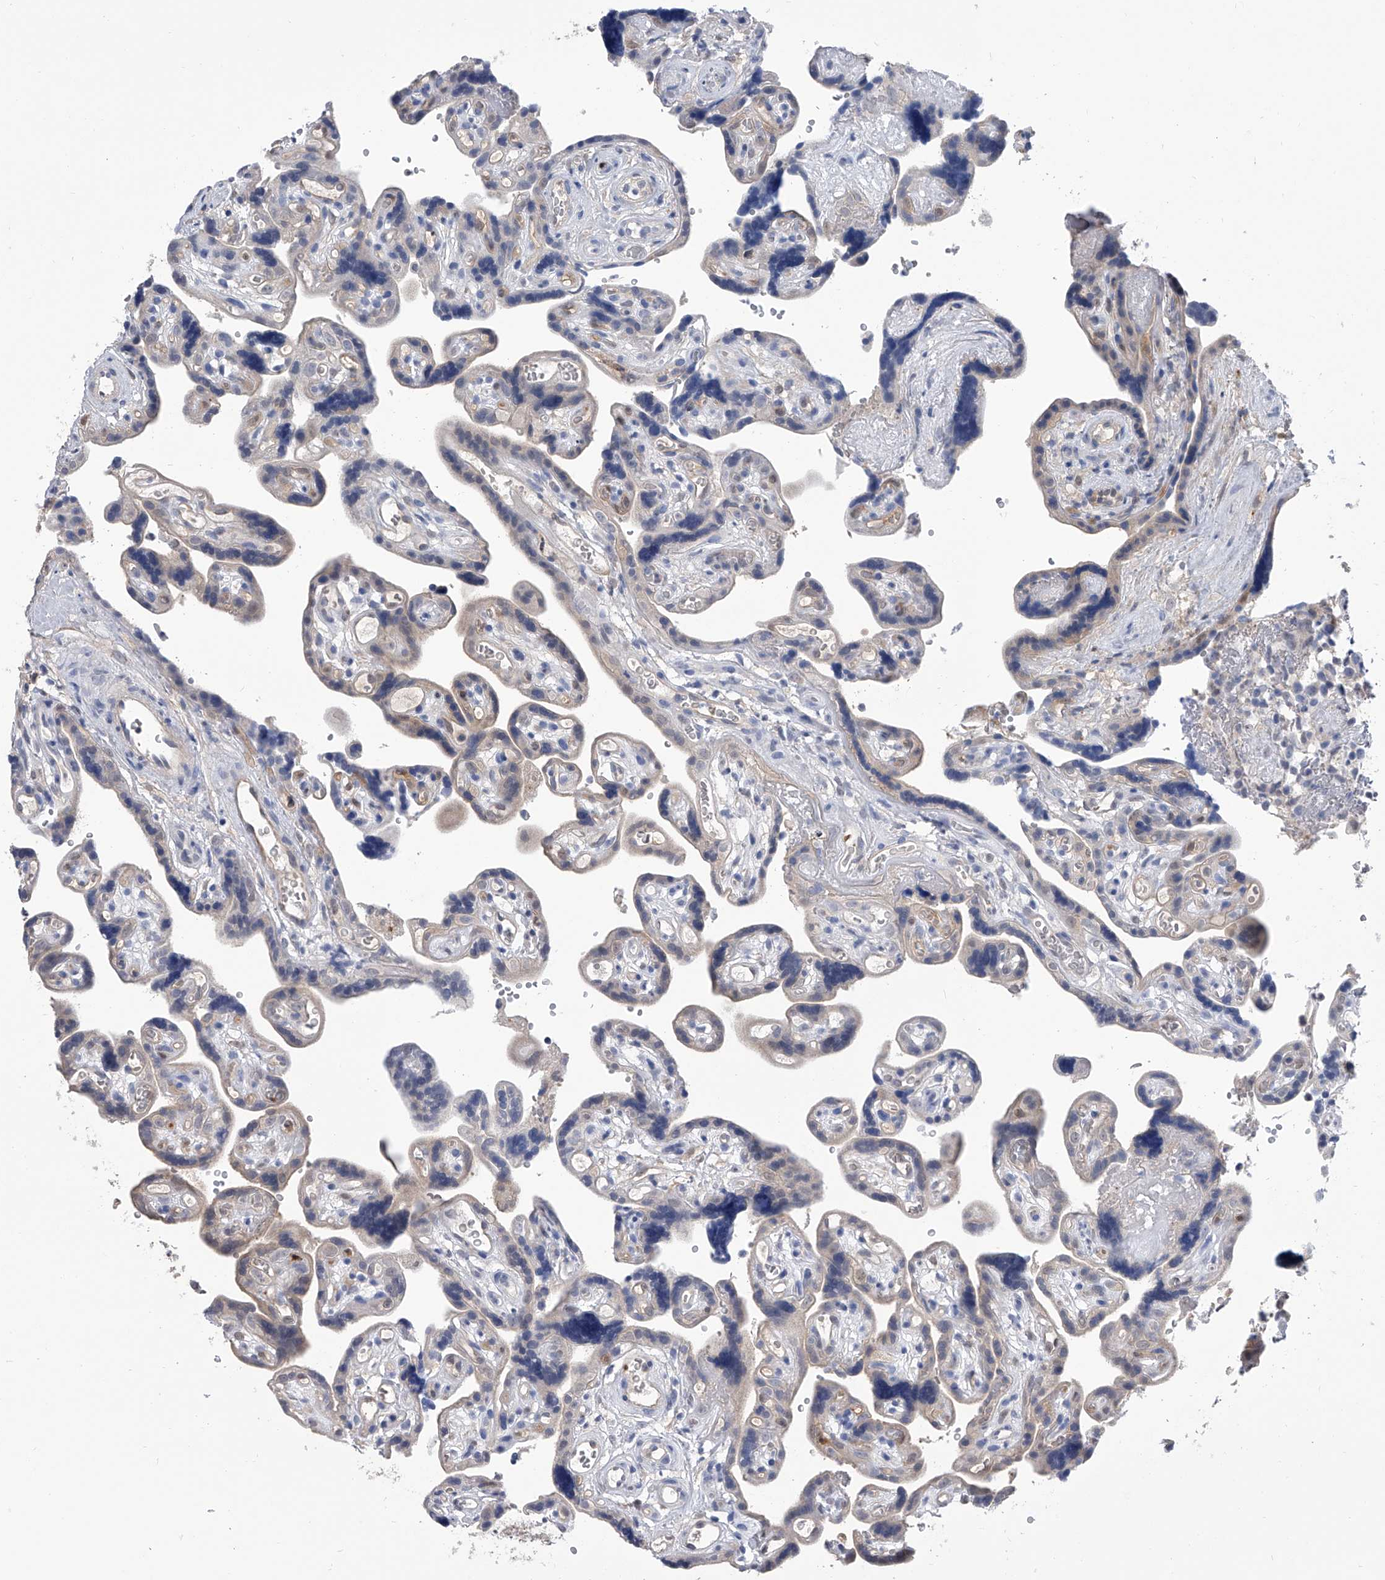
{"staining": {"intensity": "negative", "quantity": "none", "location": "none"}, "tissue": "placenta", "cell_type": "Decidual cells", "image_type": "normal", "snomed": [{"axis": "morphology", "description": "Normal tissue, NOS"}, {"axis": "topography", "description": "Placenta"}], "caption": "Micrograph shows no protein staining in decidual cells of normal placenta.", "gene": "SERPINB9", "patient": {"sex": "female", "age": 30}}